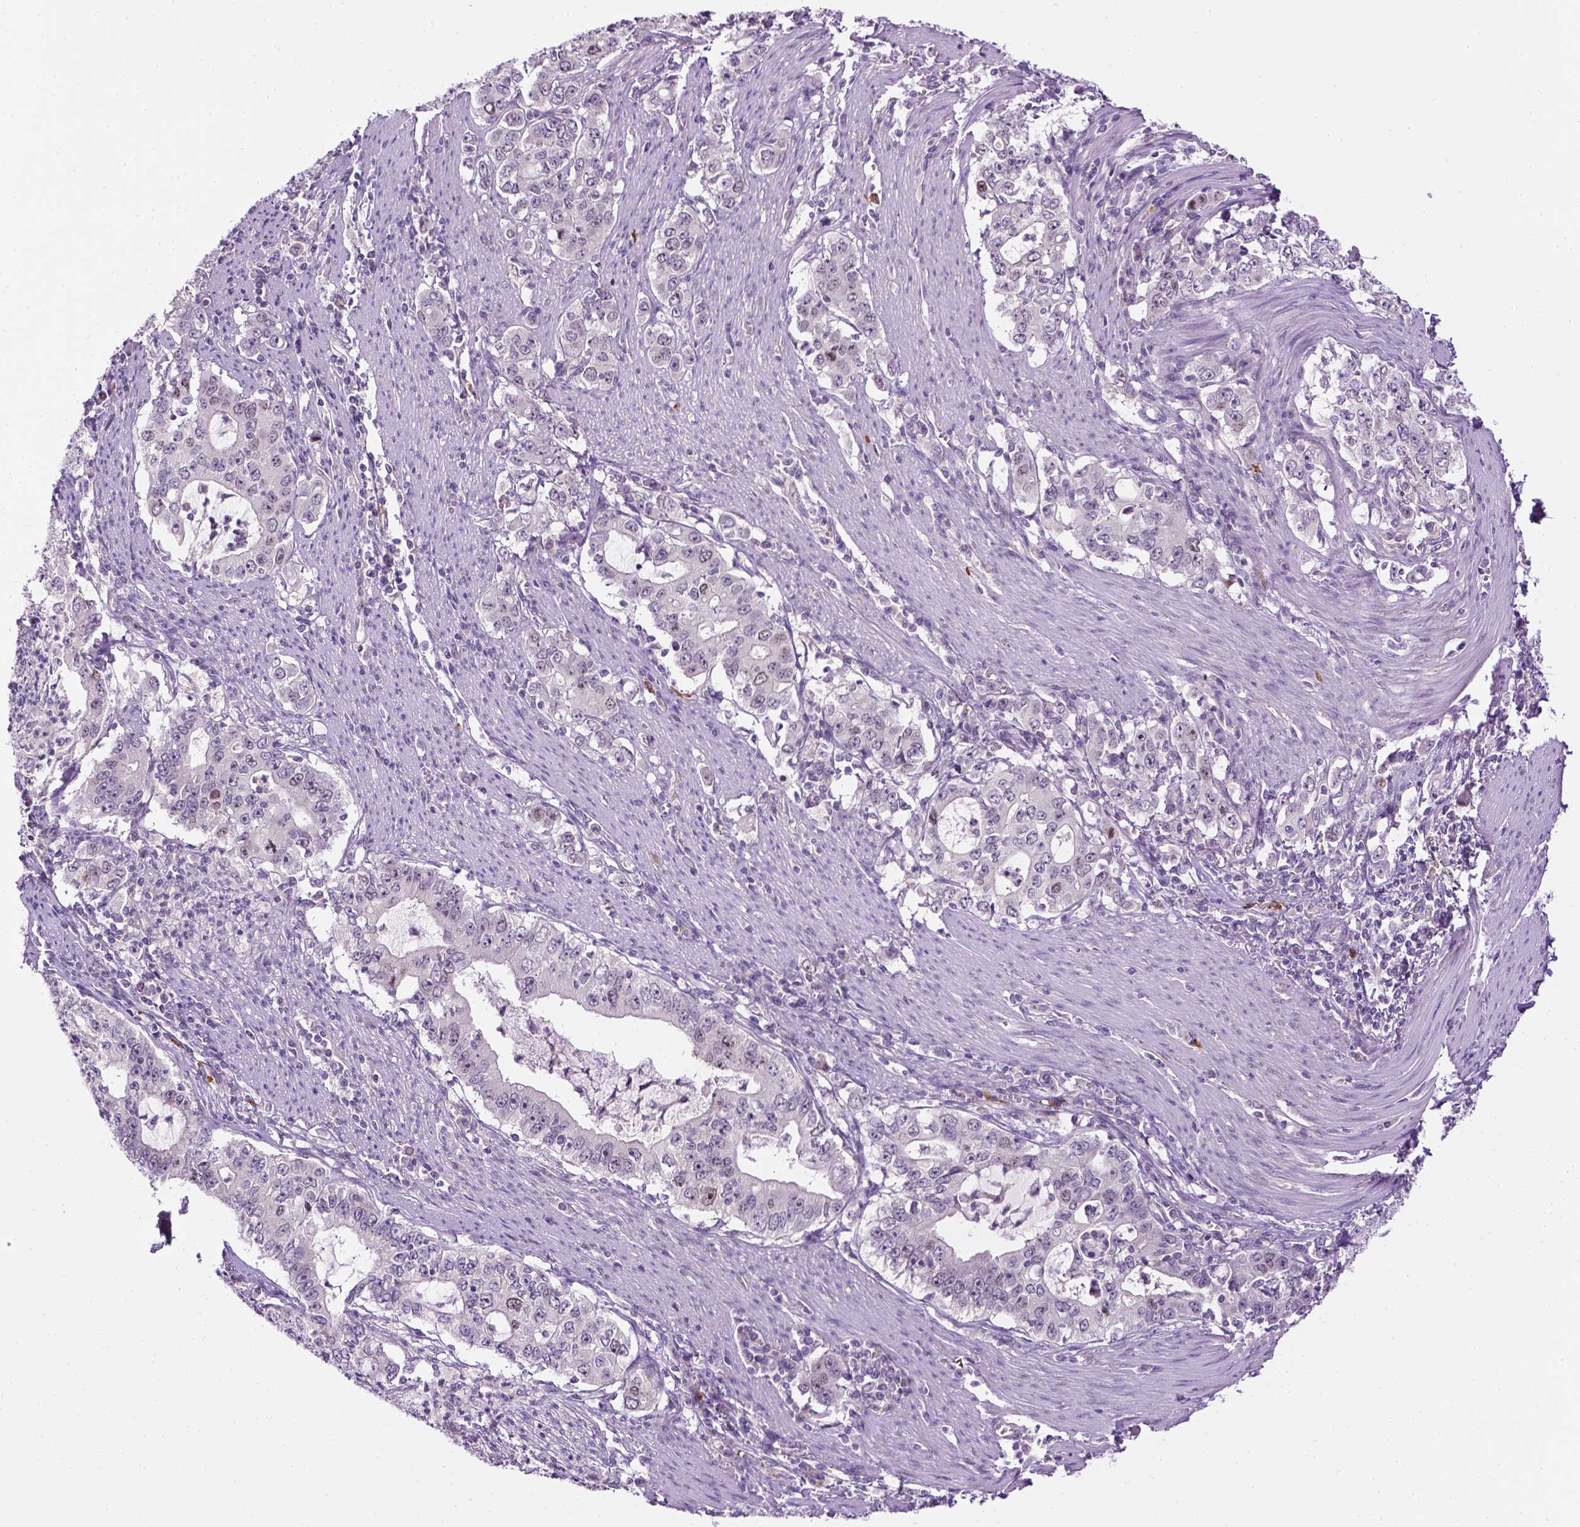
{"staining": {"intensity": "weak", "quantity": "<25%", "location": "nuclear"}, "tissue": "stomach cancer", "cell_type": "Tumor cells", "image_type": "cancer", "snomed": [{"axis": "morphology", "description": "Adenocarcinoma, NOS"}, {"axis": "topography", "description": "Stomach, lower"}], "caption": "Immunohistochemistry image of human adenocarcinoma (stomach) stained for a protein (brown), which displays no expression in tumor cells.", "gene": "DENND4A", "patient": {"sex": "female", "age": 72}}